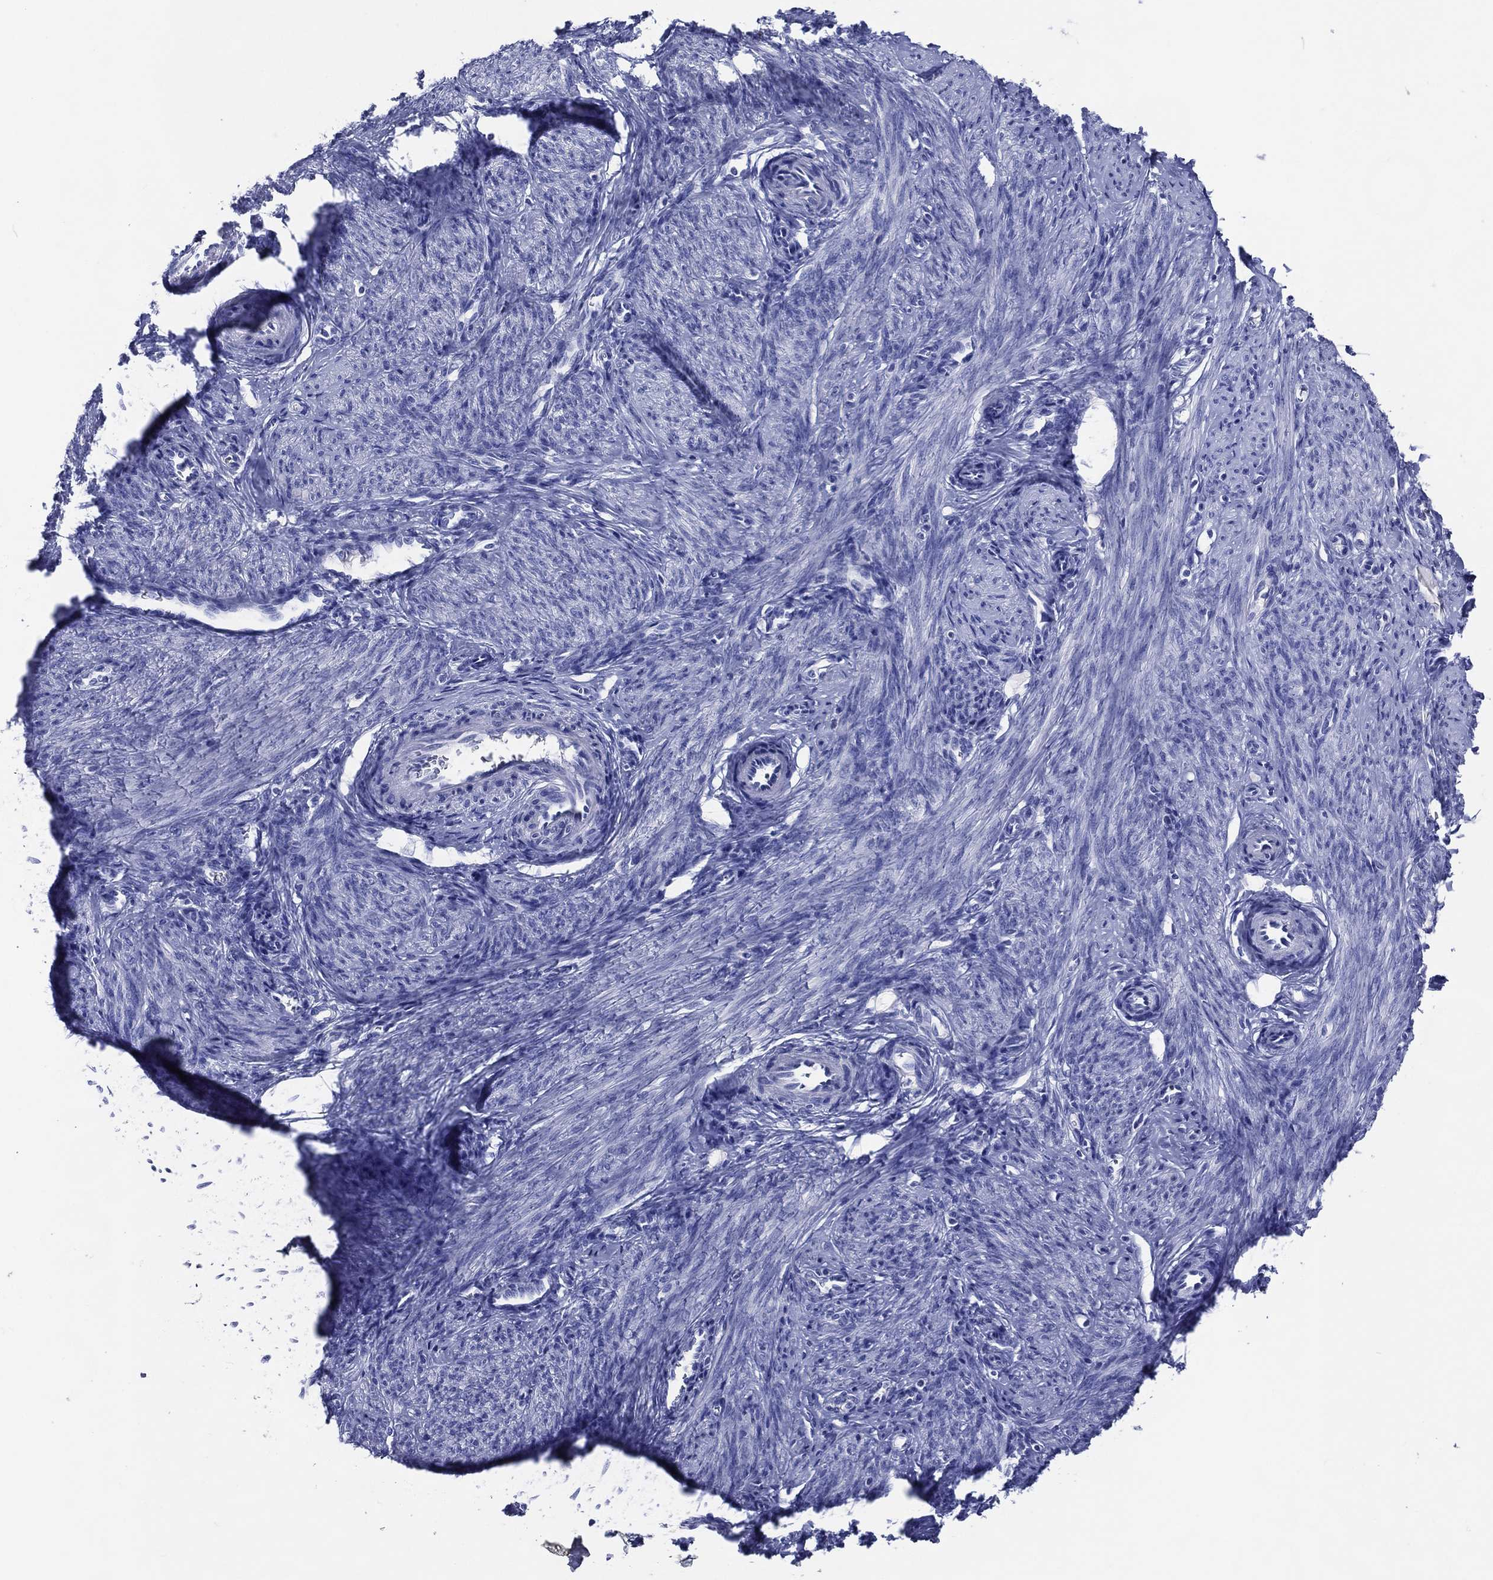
{"staining": {"intensity": "negative", "quantity": "none", "location": "none"}, "tissue": "smooth muscle", "cell_type": "Smooth muscle cells", "image_type": "normal", "snomed": [{"axis": "morphology", "description": "Normal tissue, NOS"}, {"axis": "topography", "description": "Endometrium"}], "caption": "Smooth muscle was stained to show a protein in brown. There is no significant expression in smooth muscle cells. (Brightfield microscopy of DAB (3,3'-diaminobenzidine) immunohistochemistry at high magnification).", "gene": "ACE2", "patient": {"sex": "female", "age": 40}}